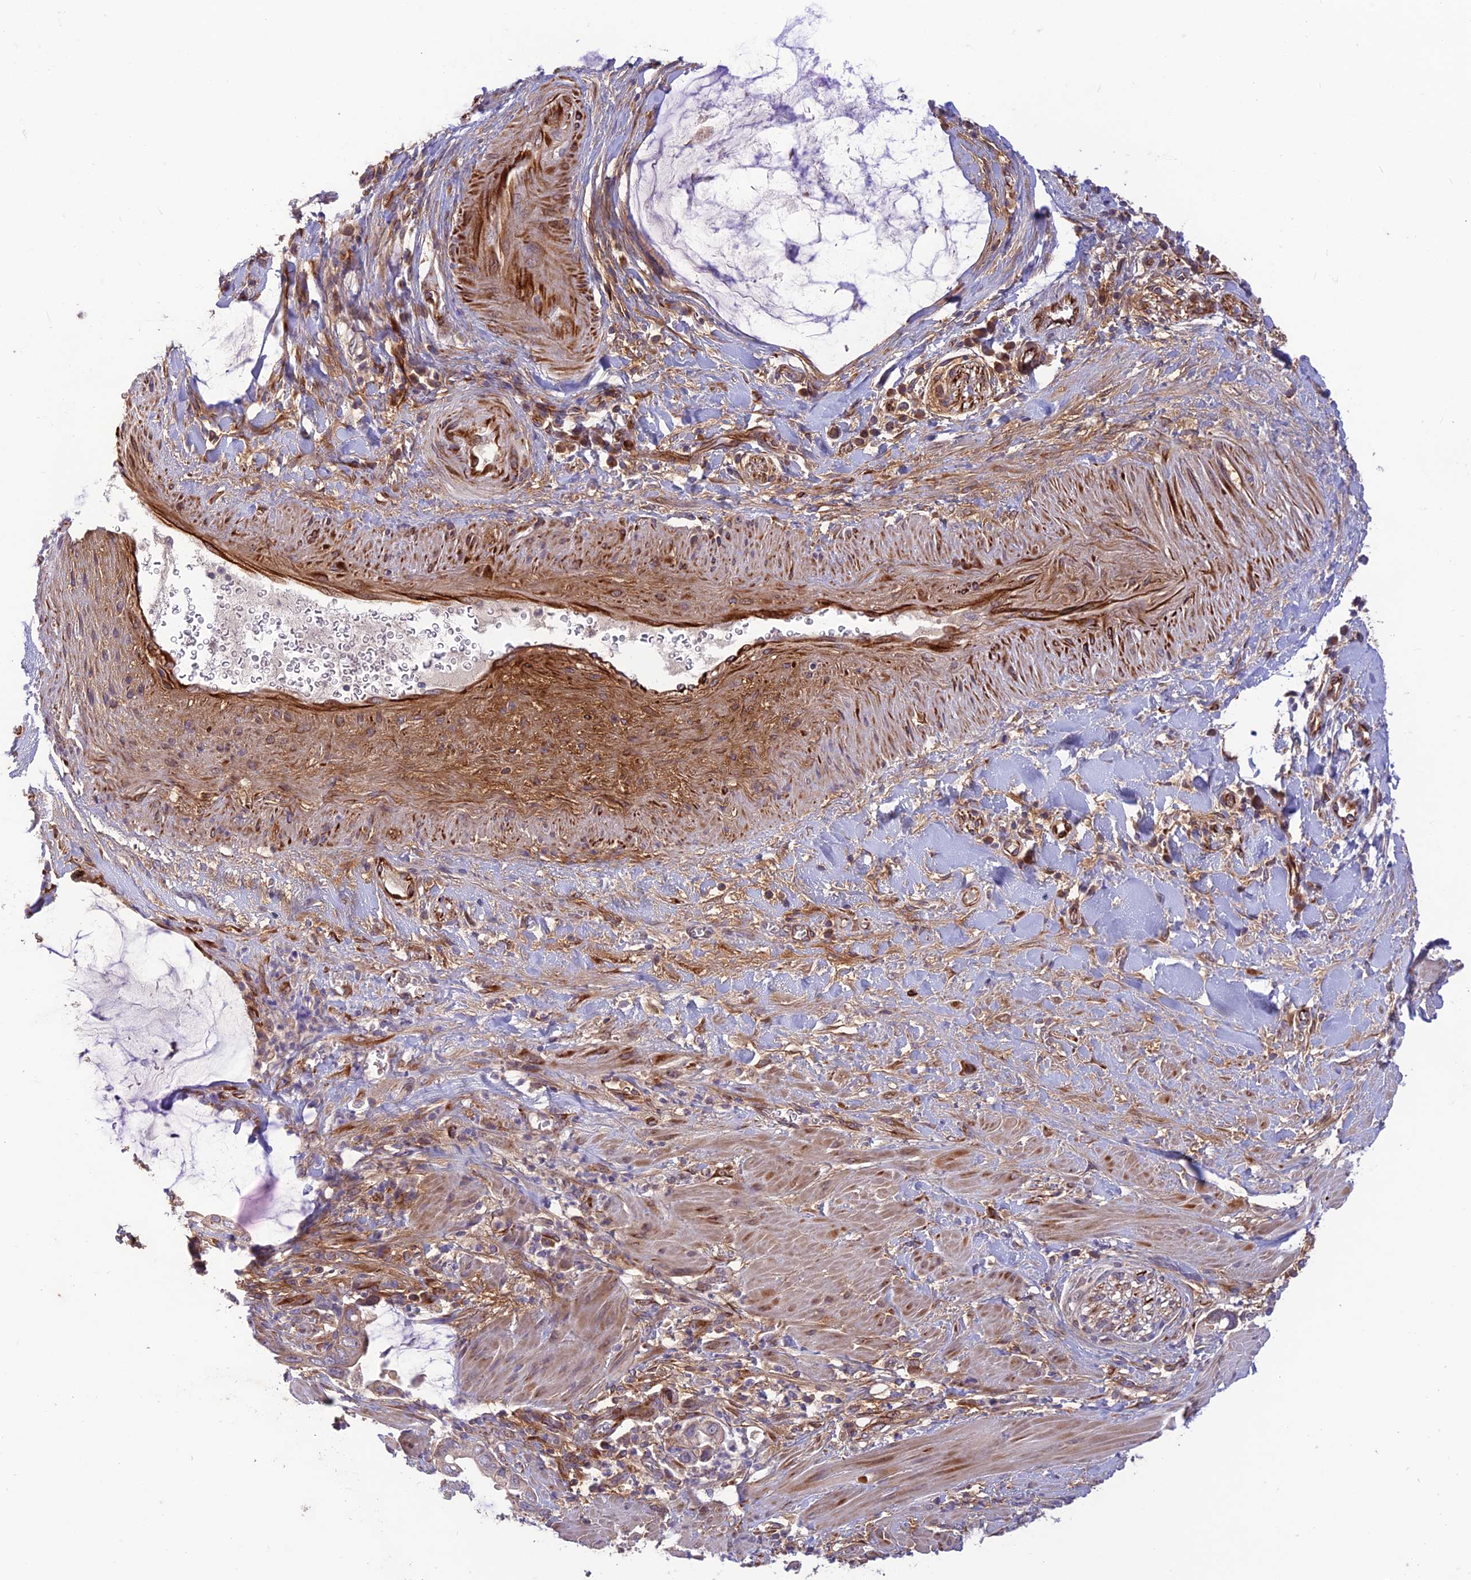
{"staining": {"intensity": "weak", "quantity": "25%-75%", "location": "cytoplasmic/membranous"}, "tissue": "pancreatic cancer", "cell_type": "Tumor cells", "image_type": "cancer", "snomed": [{"axis": "morphology", "description": "Adenocarcinoma, NOS"}, {"axis": "topography", "description": "Pancreas"}], "caption": "Pancreatic cancer stained with IHC reveals weak cytoplasmic/membranous staining in approximately 25%-75% of tumor cells.", "gene": "ST8SIA5", "patient": {"sex": "male", "age": 75}}